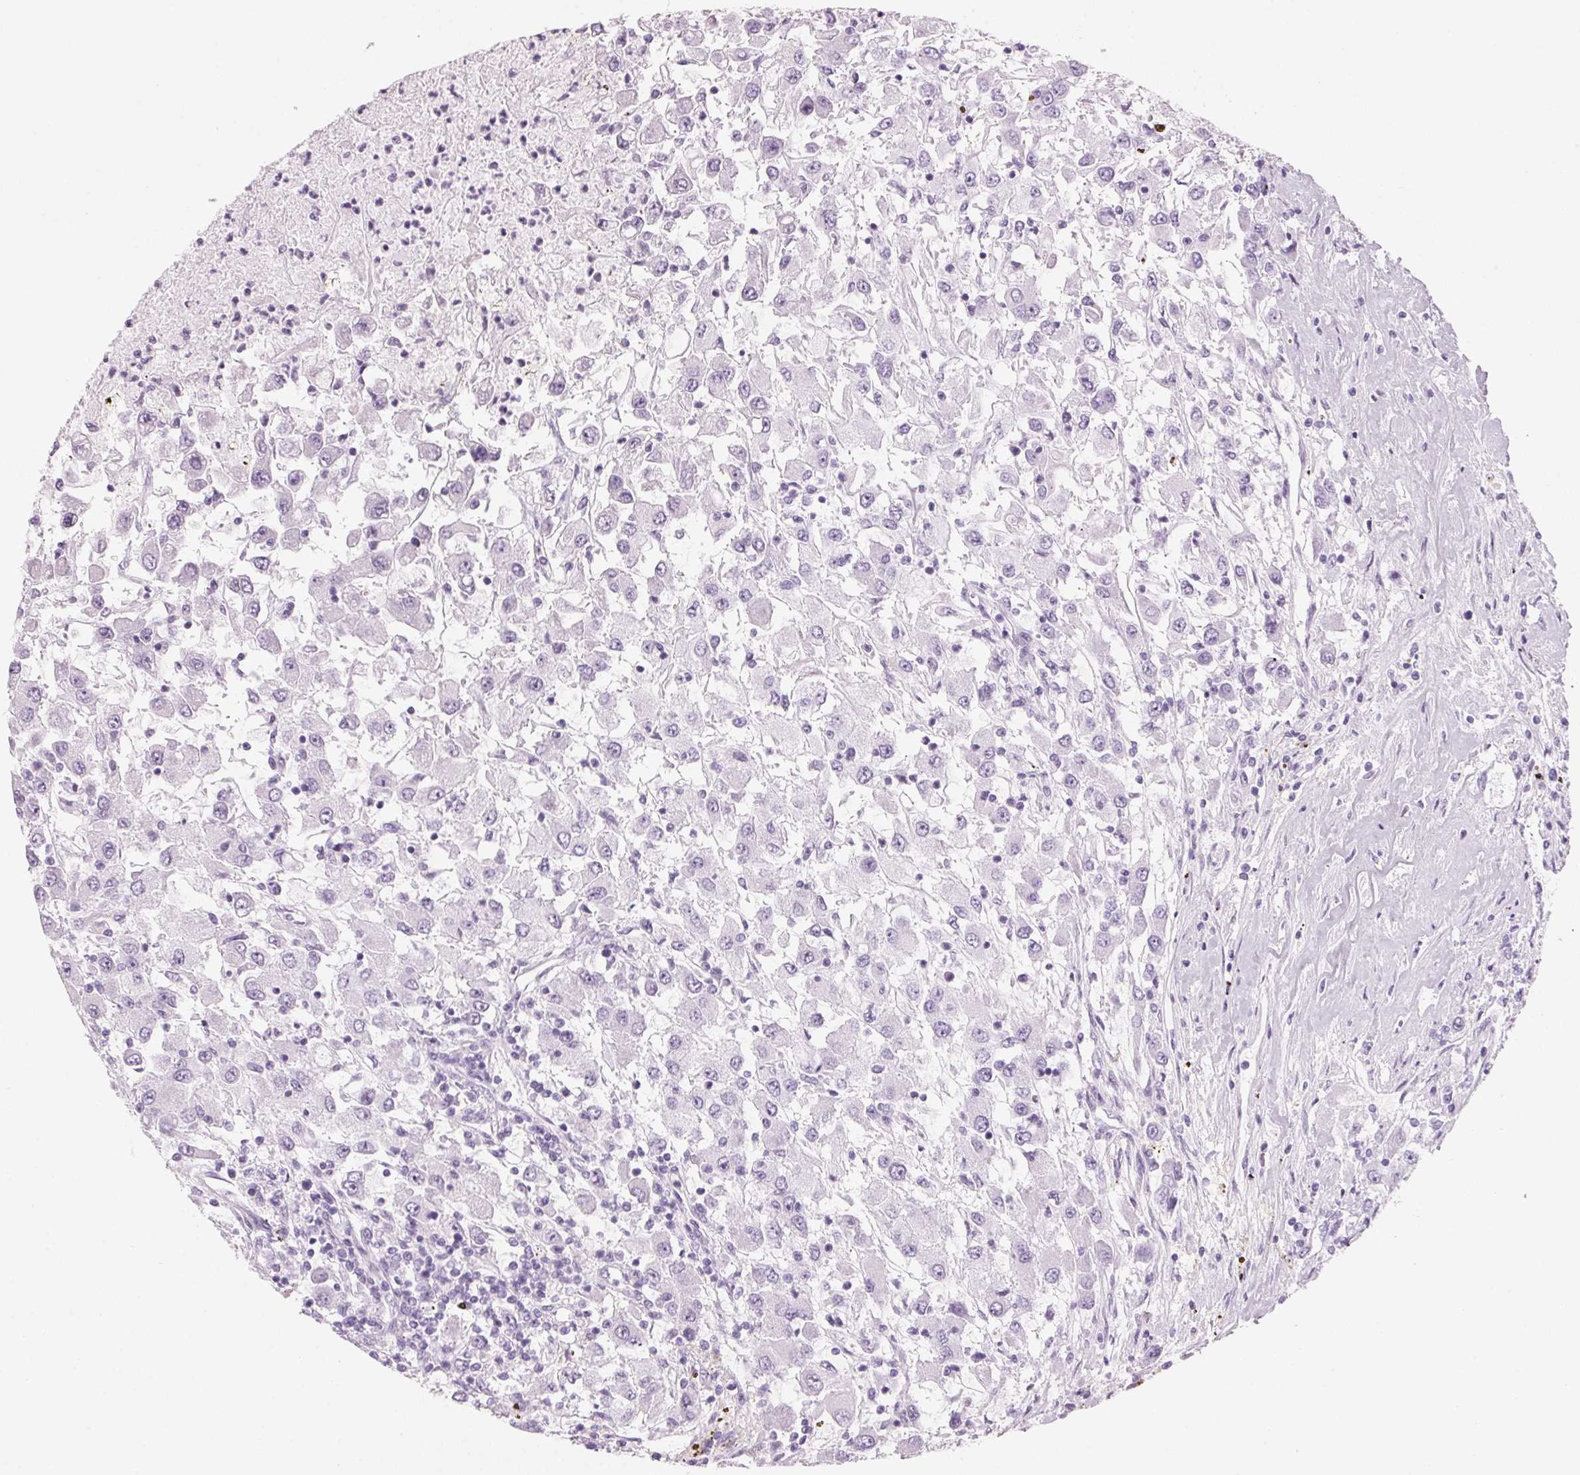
{"staining": {"intensity": "negative", "quantity": "none", "location": "none"}, "tissue": "renal cancer", "cell_type": "Tumor cells", "image_type": "cancer", "snomed": [{"axis": "morphology", "description": "Adenocarcinoma, NOS"}, {"axis": "topography", "description": "Kidney"}], "caption": "Immunohistochemistry (IHC) histopathology image of human renal cancer (adenocarcinoma) stained for a protein (brown), which reveals no expression in tumor cells. (IHC, brightfield microscopy, high magnification).", "gene": "ADAM20", "patient": {"sex": "female", "age": 67}}